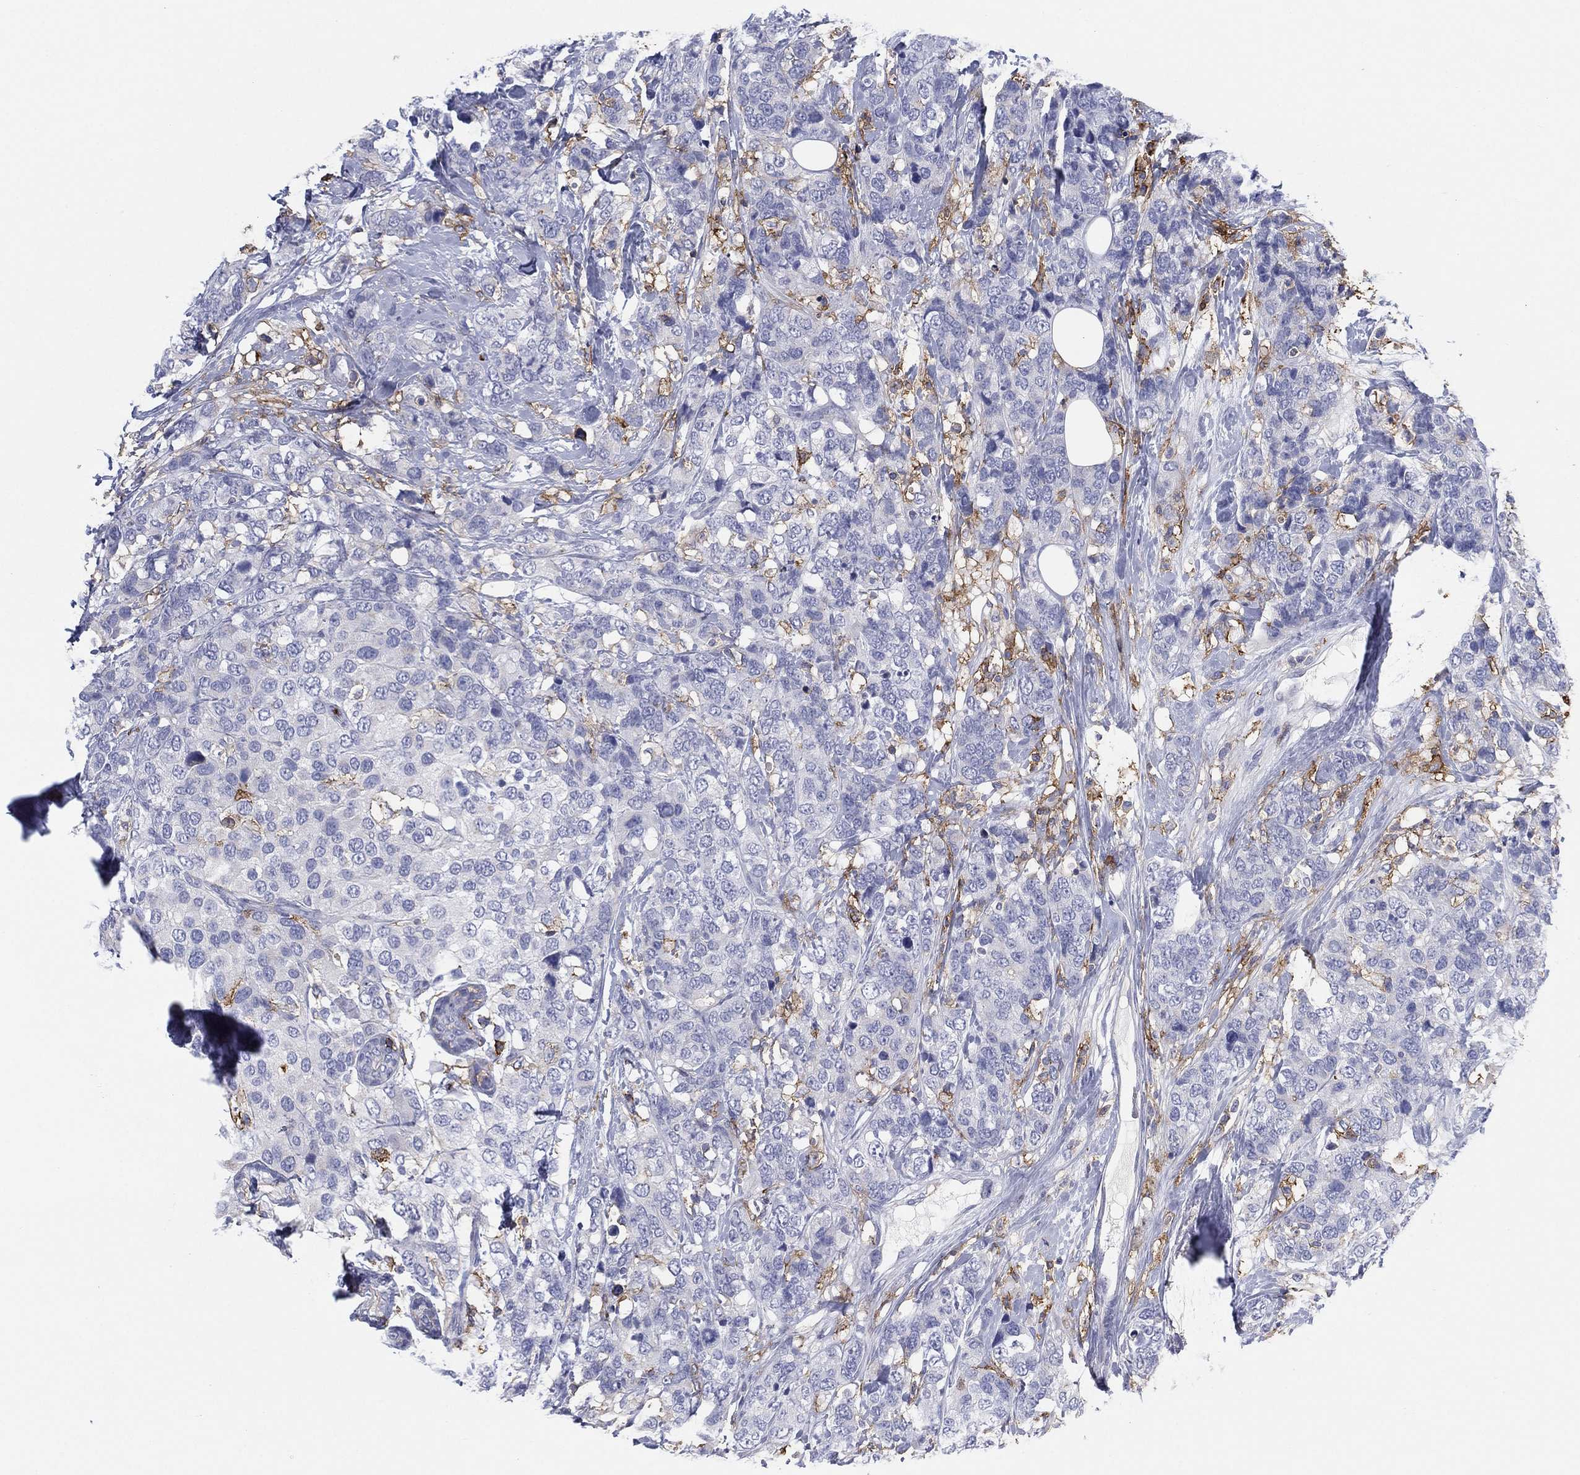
{"staining": {"intensity": "negative", "quantity": "none", "location": "none"}, "tissue": "breast cancer", "cell_type": "Tumor cells", "image_type": "cancer", "snomed": [{"axis": "morphology", "description": "Lobular carcinoma"}, {"axis": "topography", "description": "Breast"}], "caption": "A high-resolution image shows immunohistochemistry (IHC) staining of breast cancer, which exhibits no significant positivity in tumor cells.", "gene": "SELPLG", "patient": {"sex": "female", "age": 59}}